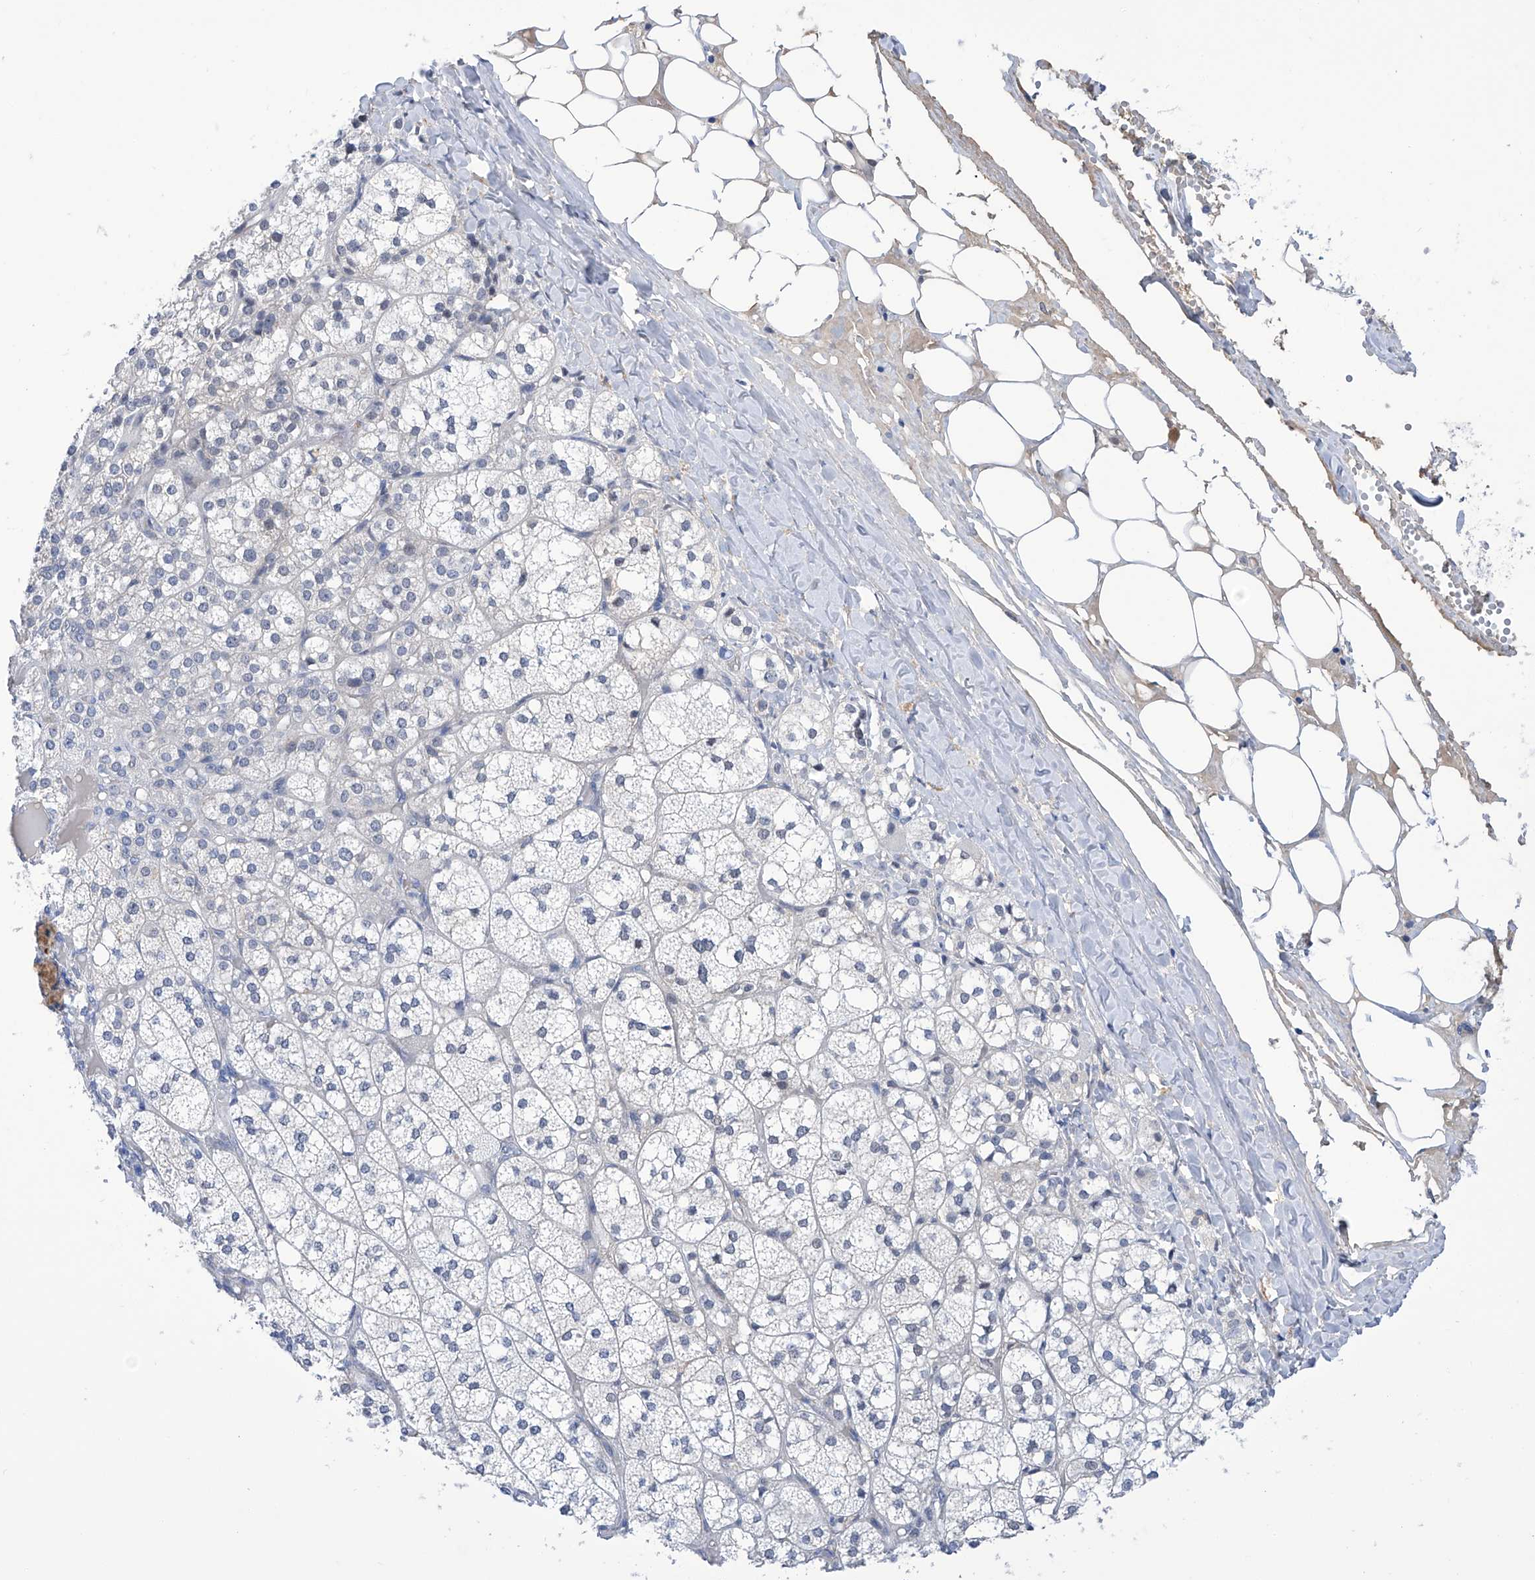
{"staining": {"intensity": "negative", "quantity": "none", "location": "none"}, "tissue": "adrenal gland", "cell_type": "Glandular cells", "image_type": "normal", "snomed": [{"axis": "morphology", "description": "Normal tissue, NOS"}, {"axis": "topography", "description": "Adrenal gland"}], "caption": "Immunohistochemistry of benign human adrenal gland reveals no expression in glandular cells. (DAB (3,3'-diaminobenzidine) IHC visualized using brightfield microscopy, high magnification).", "gene": "PGM3", "patient": {"sex": "female", "age": 61}}